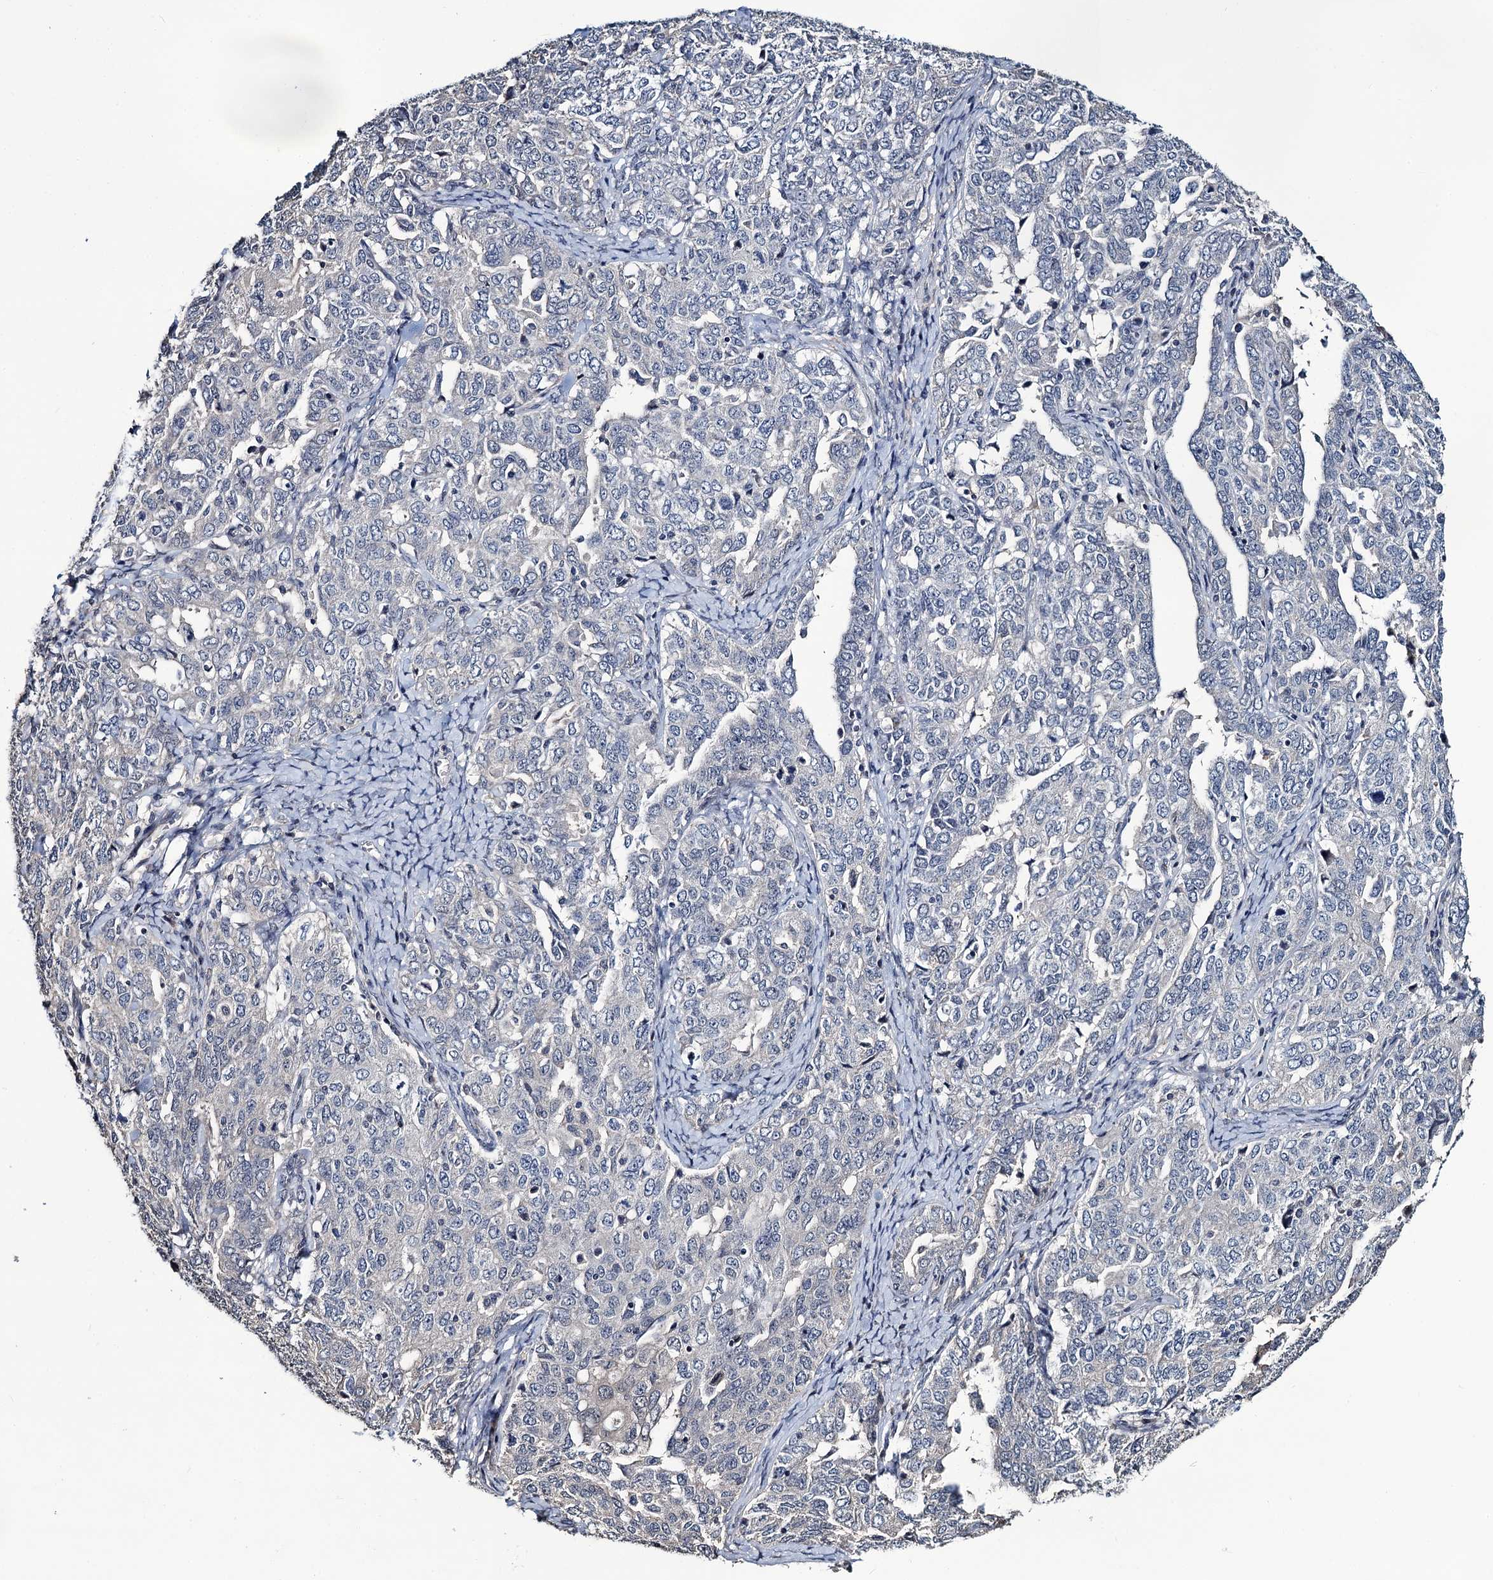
{"staining": {"intensity": "negative", "quantity": "none", "location": "none"}, "tissue": "ovarian cancer", "cell_type": "Tumor cells", "image_type": "cancer", "snomed": [{"axis": "morphology", "description": "Carcinoma, endometroid"}, {"axis": "topography", "description": "Ovary"}], "caption": "A high-resolution micrograph shows immunohistochemistry (IHC) staining of ovarian endometroid carcinoma, which demonstrates no significant staining in tumor cells.", "gene": "RTKN2", "patient": {"sex": "female", "age": 62}}